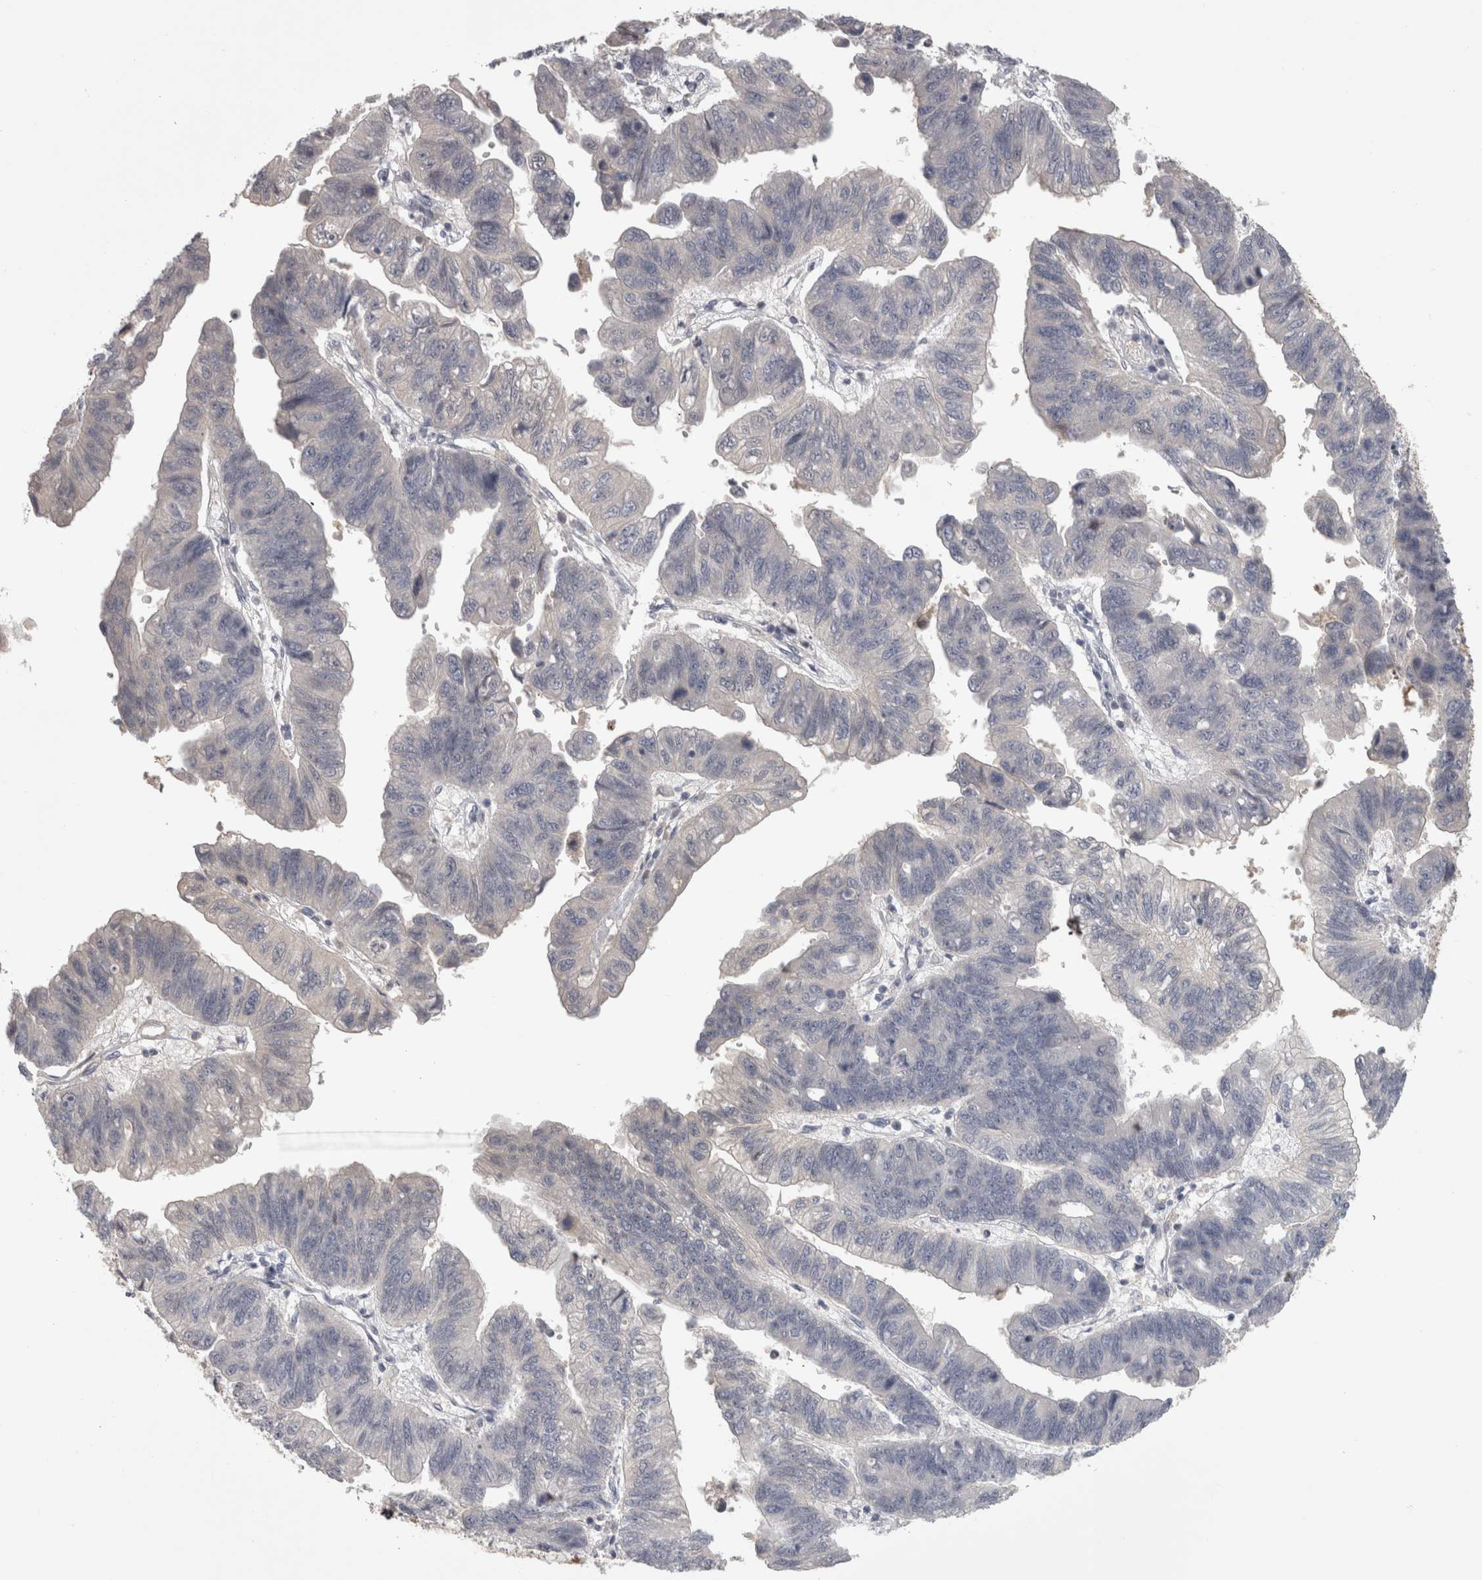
{"staining": {"intensity": "negative", "quantity": "none", "location": "none"}, "tissue": "stomach cancer", "cell_type": "Tumor cells", "image_type": "cancer", "snomed": [{"axis": "morphology", "description": "Adenocarcinoma, NOS"}, {"axis": "topography", "description": "Stomach"}], "caption": "This is a micrograph of immunohistochemistry staining of stomach cancer (adenocarcinoma), which shows no expression in tumor cells.", "gene": "SAA4", "patient": {"sex": "male", "age": 59}}